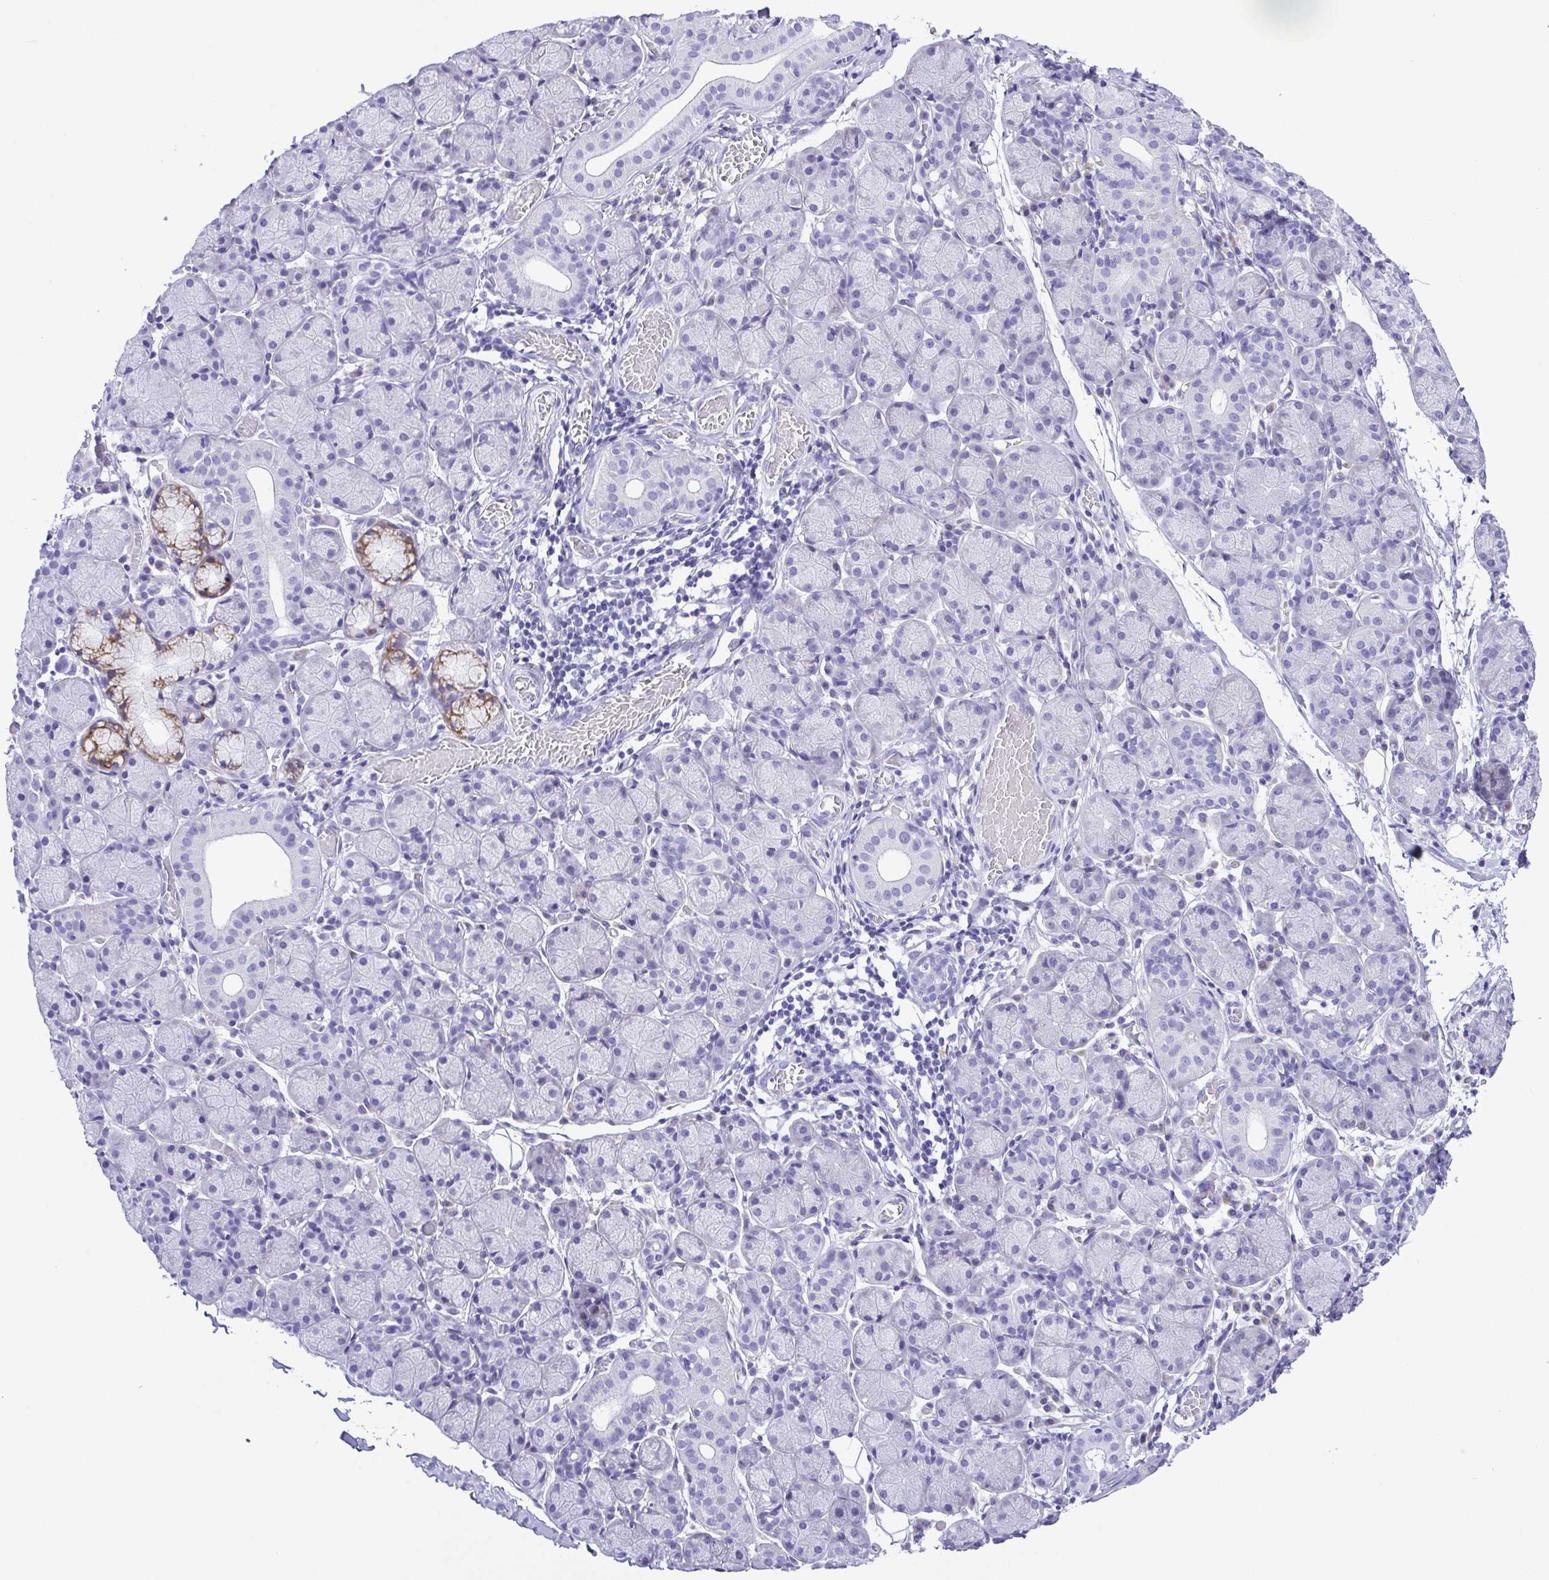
{"staining": {"intensity": "negative", "quantity": "none", "location": "none"}, "tissue": "salivary gland", "cell_type": "Glandular cells", "image_type": "normal", "snomed": [{"axis": "morphology", "description": "Normal tissue, NOS"}, {"axis": "topography", "description": "Salivary gland"}], "caption": "Unremarkable salivary gland was stained to show a protein in brown. There is no significant staining in glandular cells. (DAB immunohistochemistry (IHC) visualized using brightfield microscopy, high magnification).", "gene": "PAK3", "patient": {"sex": "female", "age": 24}}